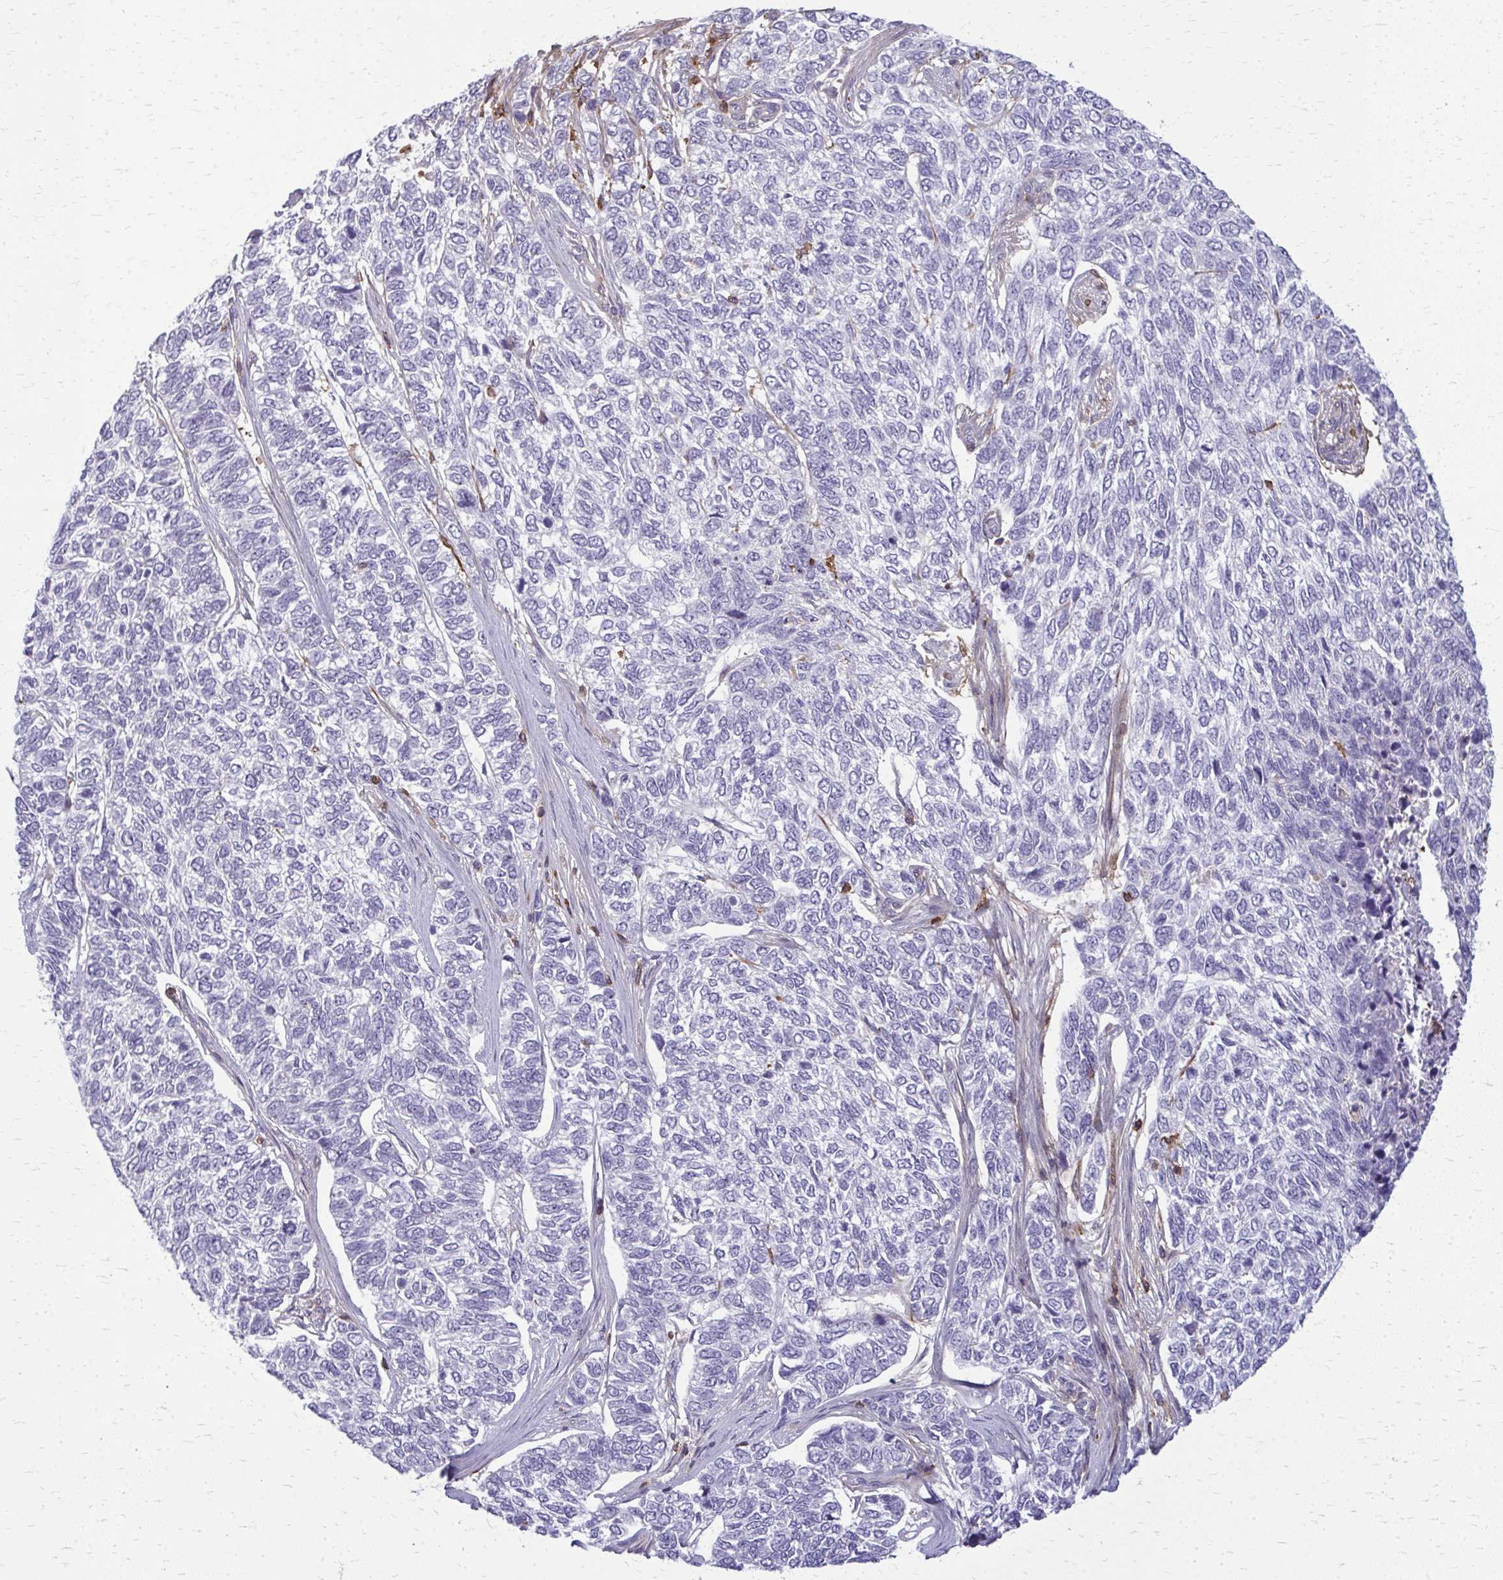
{"staining": {"intensity": "negative", "quantity": "none", "location": "none"}, "tissue": "skin cancer", "cell_type": "Tumor cells", "image_type": "cancer", "snomed": [{"axis": "morphology", "description": "Basal cell carcinoma"}, {"axis": "topography", "description": "Skin"}], "caption": "Micrograph shows no significant protein staining in tumor cells of skin cancer (basal cell carcinoma). (Immunohistochemistry, brightfield microscopy, high magnification).", "gene": "AP5M1", "patient": {"sex": "female", "age": 65}}